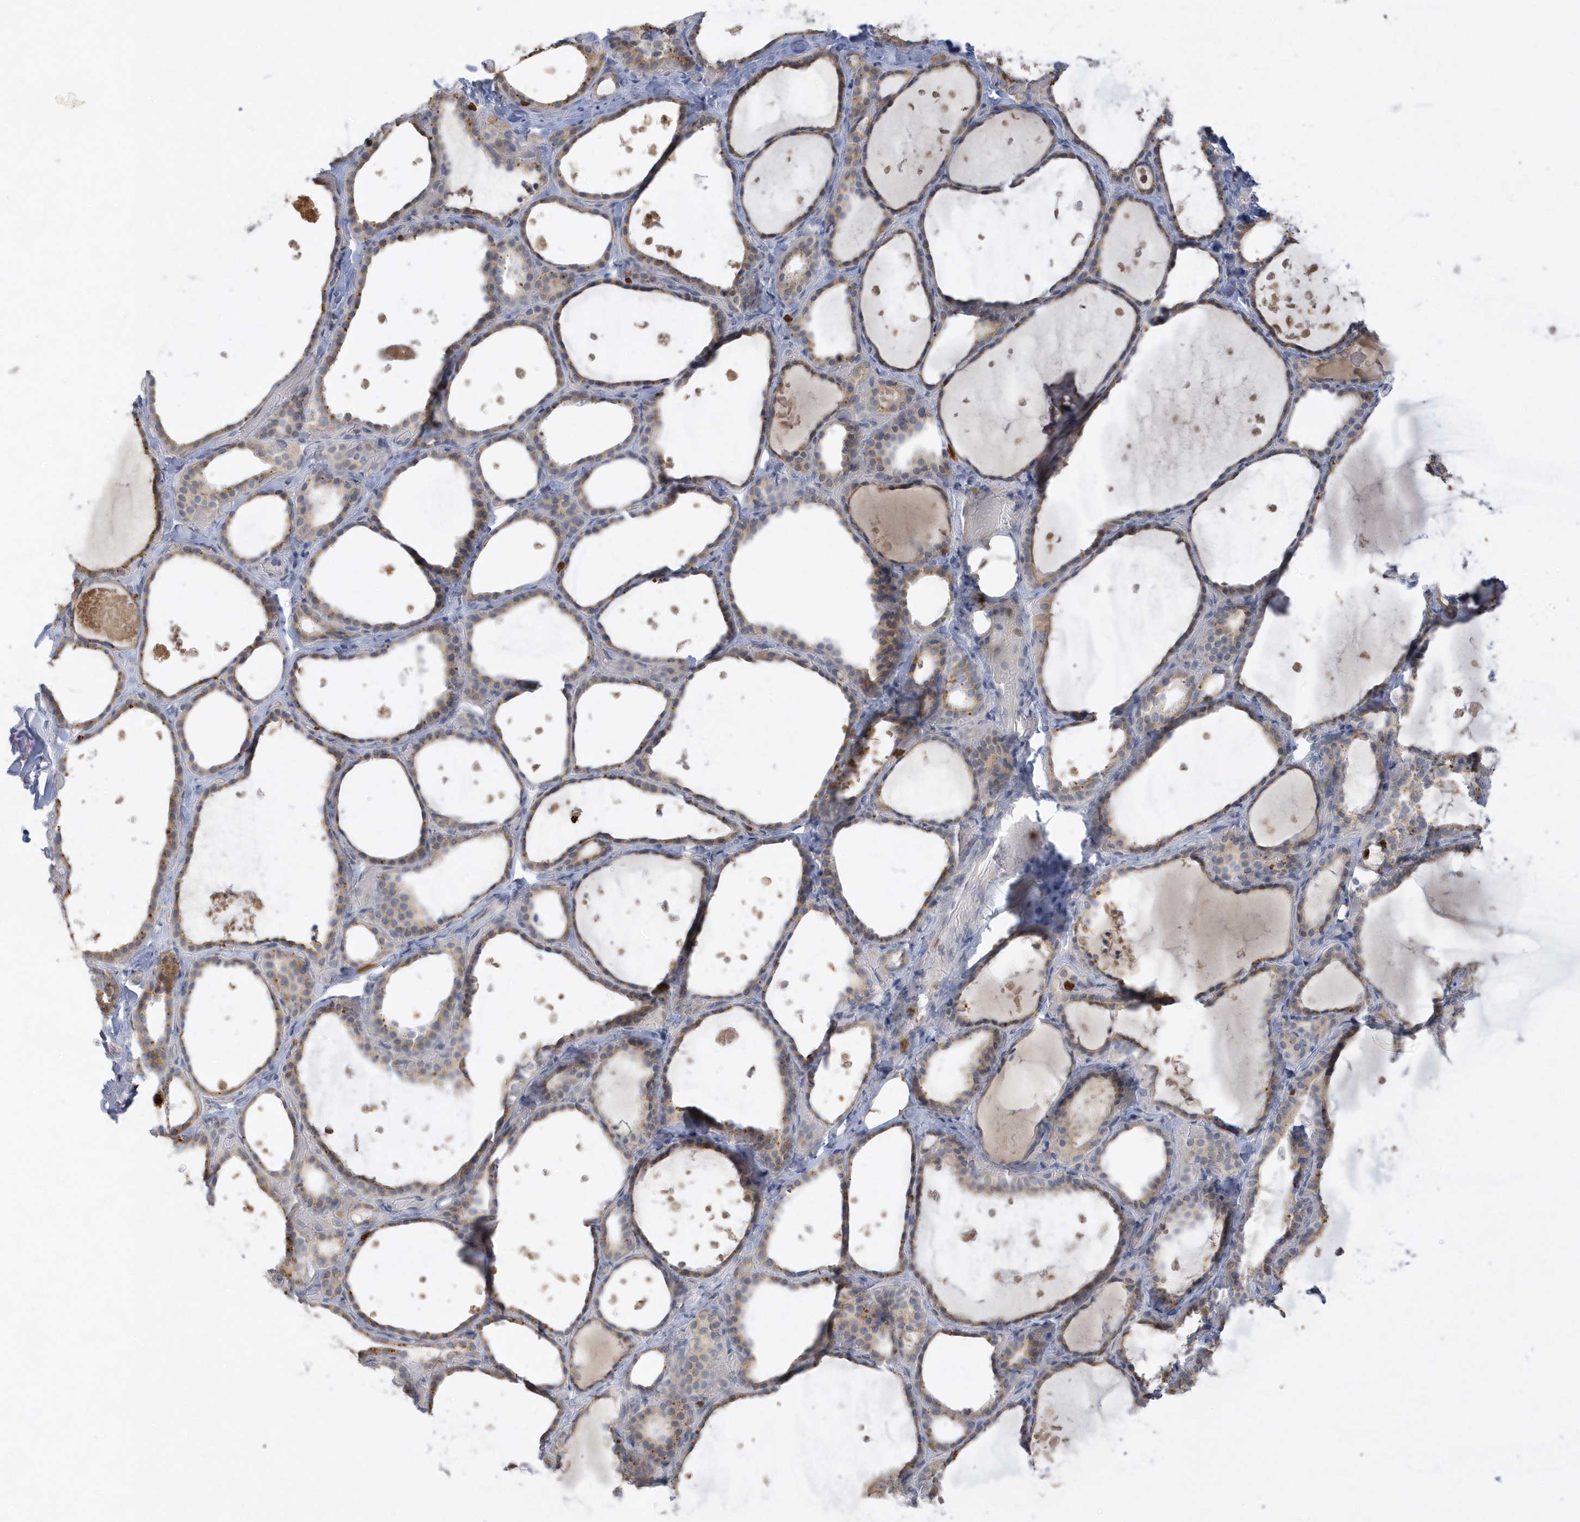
{"staining": {"intensity": "weak", "quantity": ">75%", "location": "cytoplasmic/membranous"}, "tissue": "thyroid gland", "cell_type": "Glandular cells", "image_type": "normal", "snomed": [{"axis": "morphology", "description": "Normal tissue, NOS"}, {"axis": "topography", "description": "Thyroid gland"}], "caption": "This photomicrograph reveals normal thyroid gland stained with IHC to label a protein in brown. The cytoplasmic/membranous of glandular cells show weak positivity for the protein. Nuclei are counter-stained blue.", "gene": "DPP9", "patient": {"sex": "female", "age": 44}}